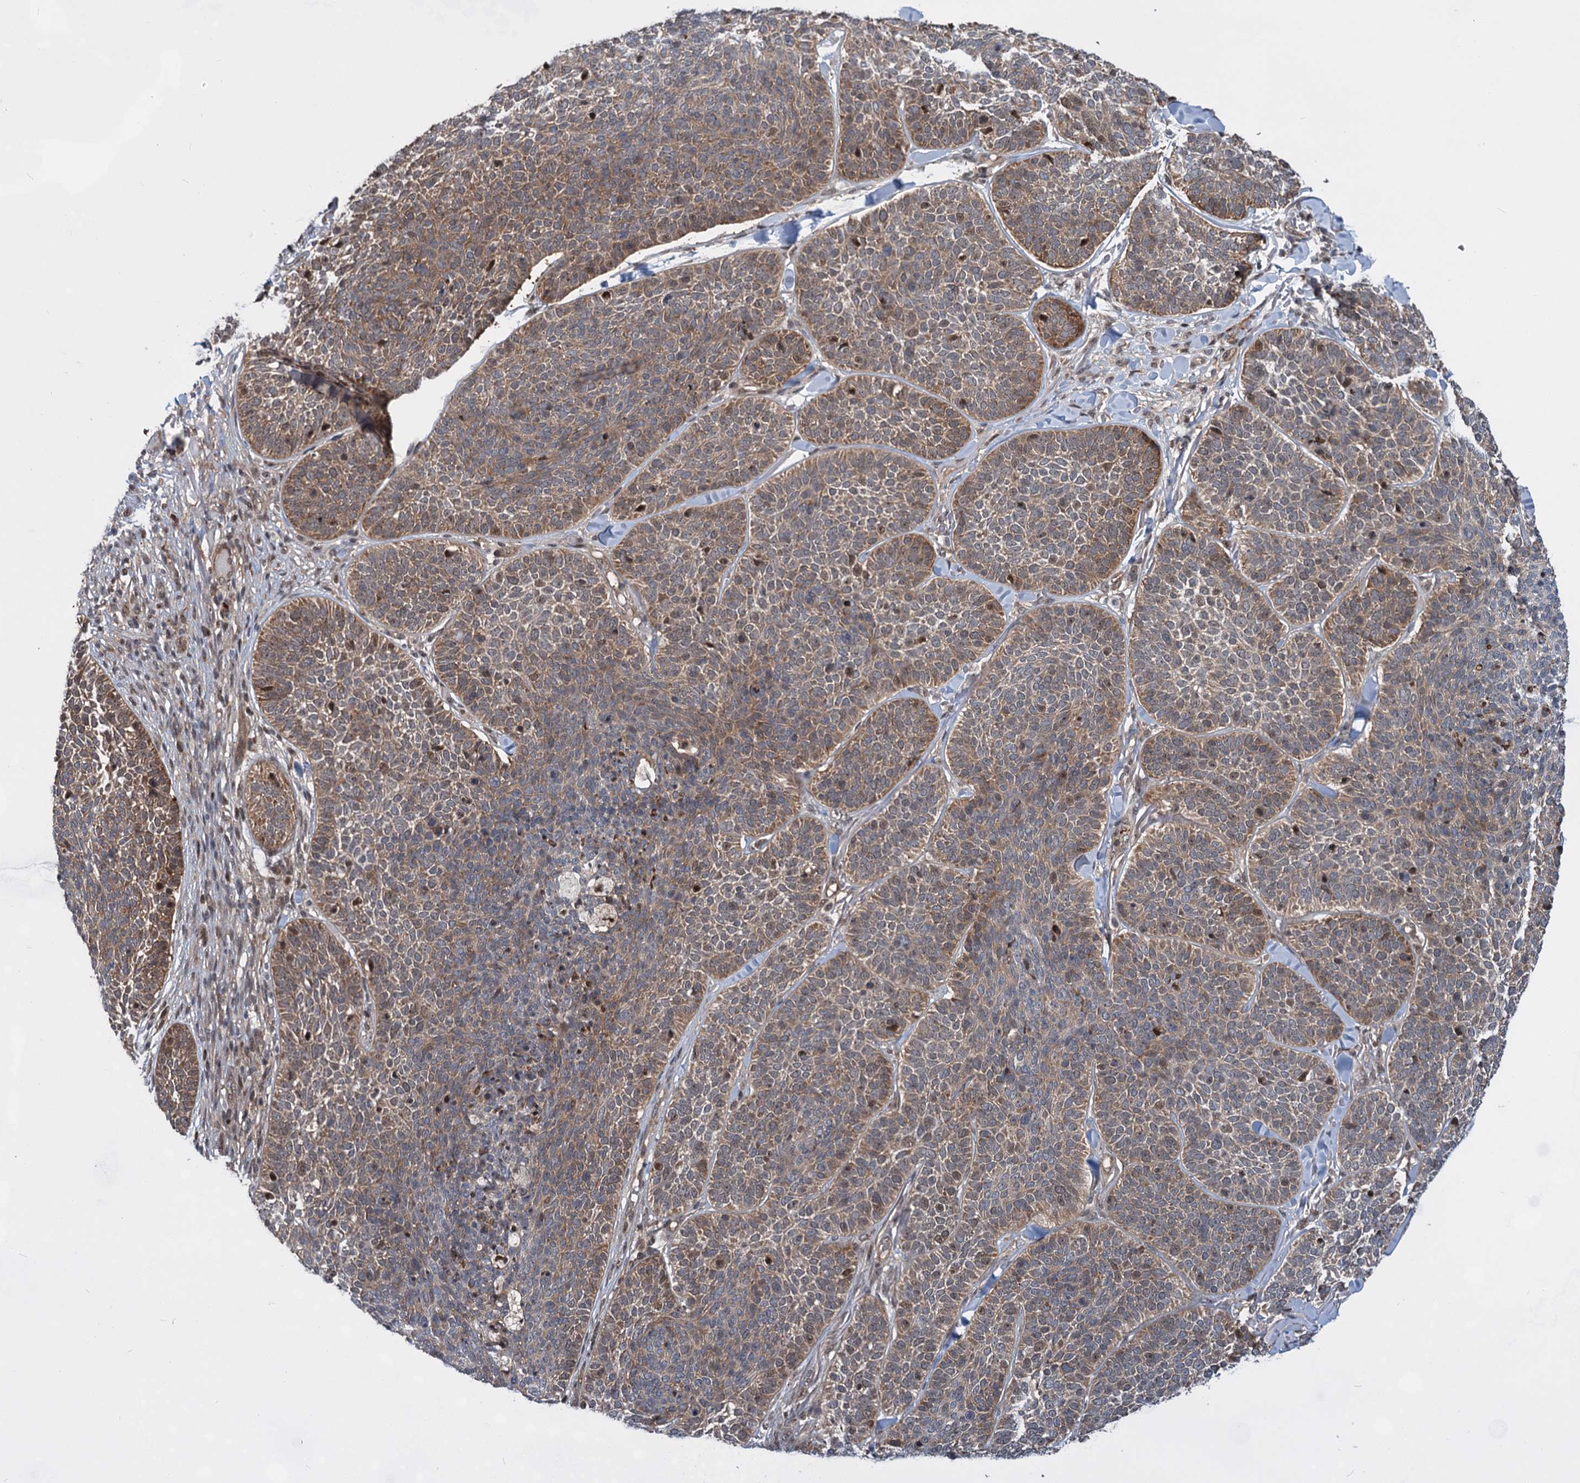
{"staining": {"intensity": "moderate", "quantity": ">75%", "location": "cytoplasmic/membranous"}, "tissue": "skin cancer", "cell_type": "Tumor cells", "image_type": "cancer", "snomed": [{"axis": "morphology", "description": "Basal cell carcinoma"}, {"axis": "topography", "description": "Skin"}], "caption": "This is a histology image of immunohistochemistry (IHC) staining of skin cancer, which shows moderate expression in the cytoplasmic/membranous of tumor cells.", "gene": "GPBP1", "patient": {"sex": "male", "age": 85}}